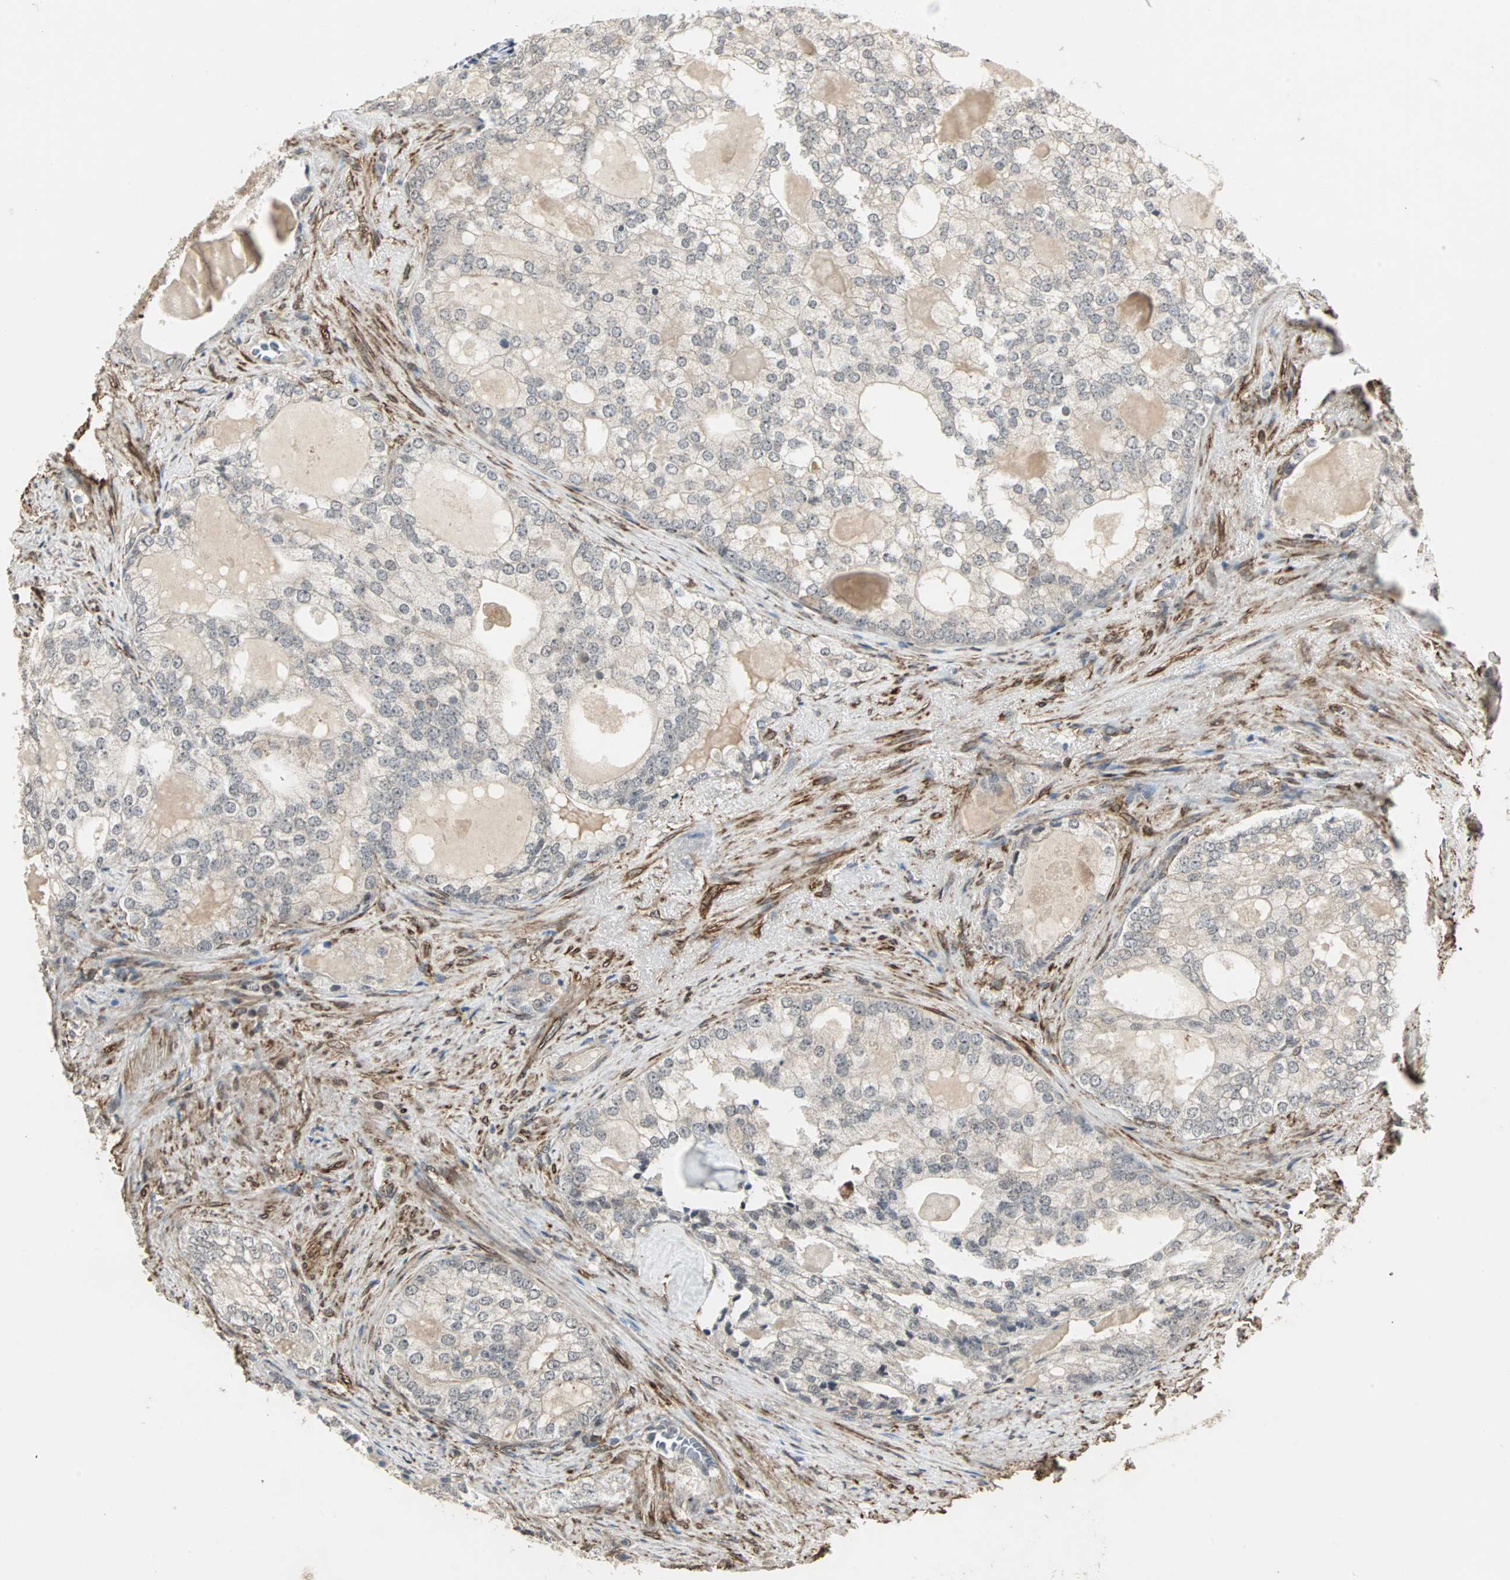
{"staining": {"intensity": "weak", "quantity": "25%-75%", "location": "cytoplasmic/membranous"}, "tissue": "prostate cancer", "cell_type": "Tumor cells", "image_type": "cancer", "snomed": [{"axis": "morphology", "description": "Adenocarcinoma, High grade"}, {"axis": "topography", "description": "Prostate"}], "caption": "Weak cytoplasmic/membranous expression is present in about 25%-75% of tumor cells in prostate cancer (high-grade adenocarcinoma). Immunohistochemistry stains the protein of interest in brown and the nuclei are stained blue.", "gene": "TRPV4", "patient": {"sex": "male", "age": 66}}